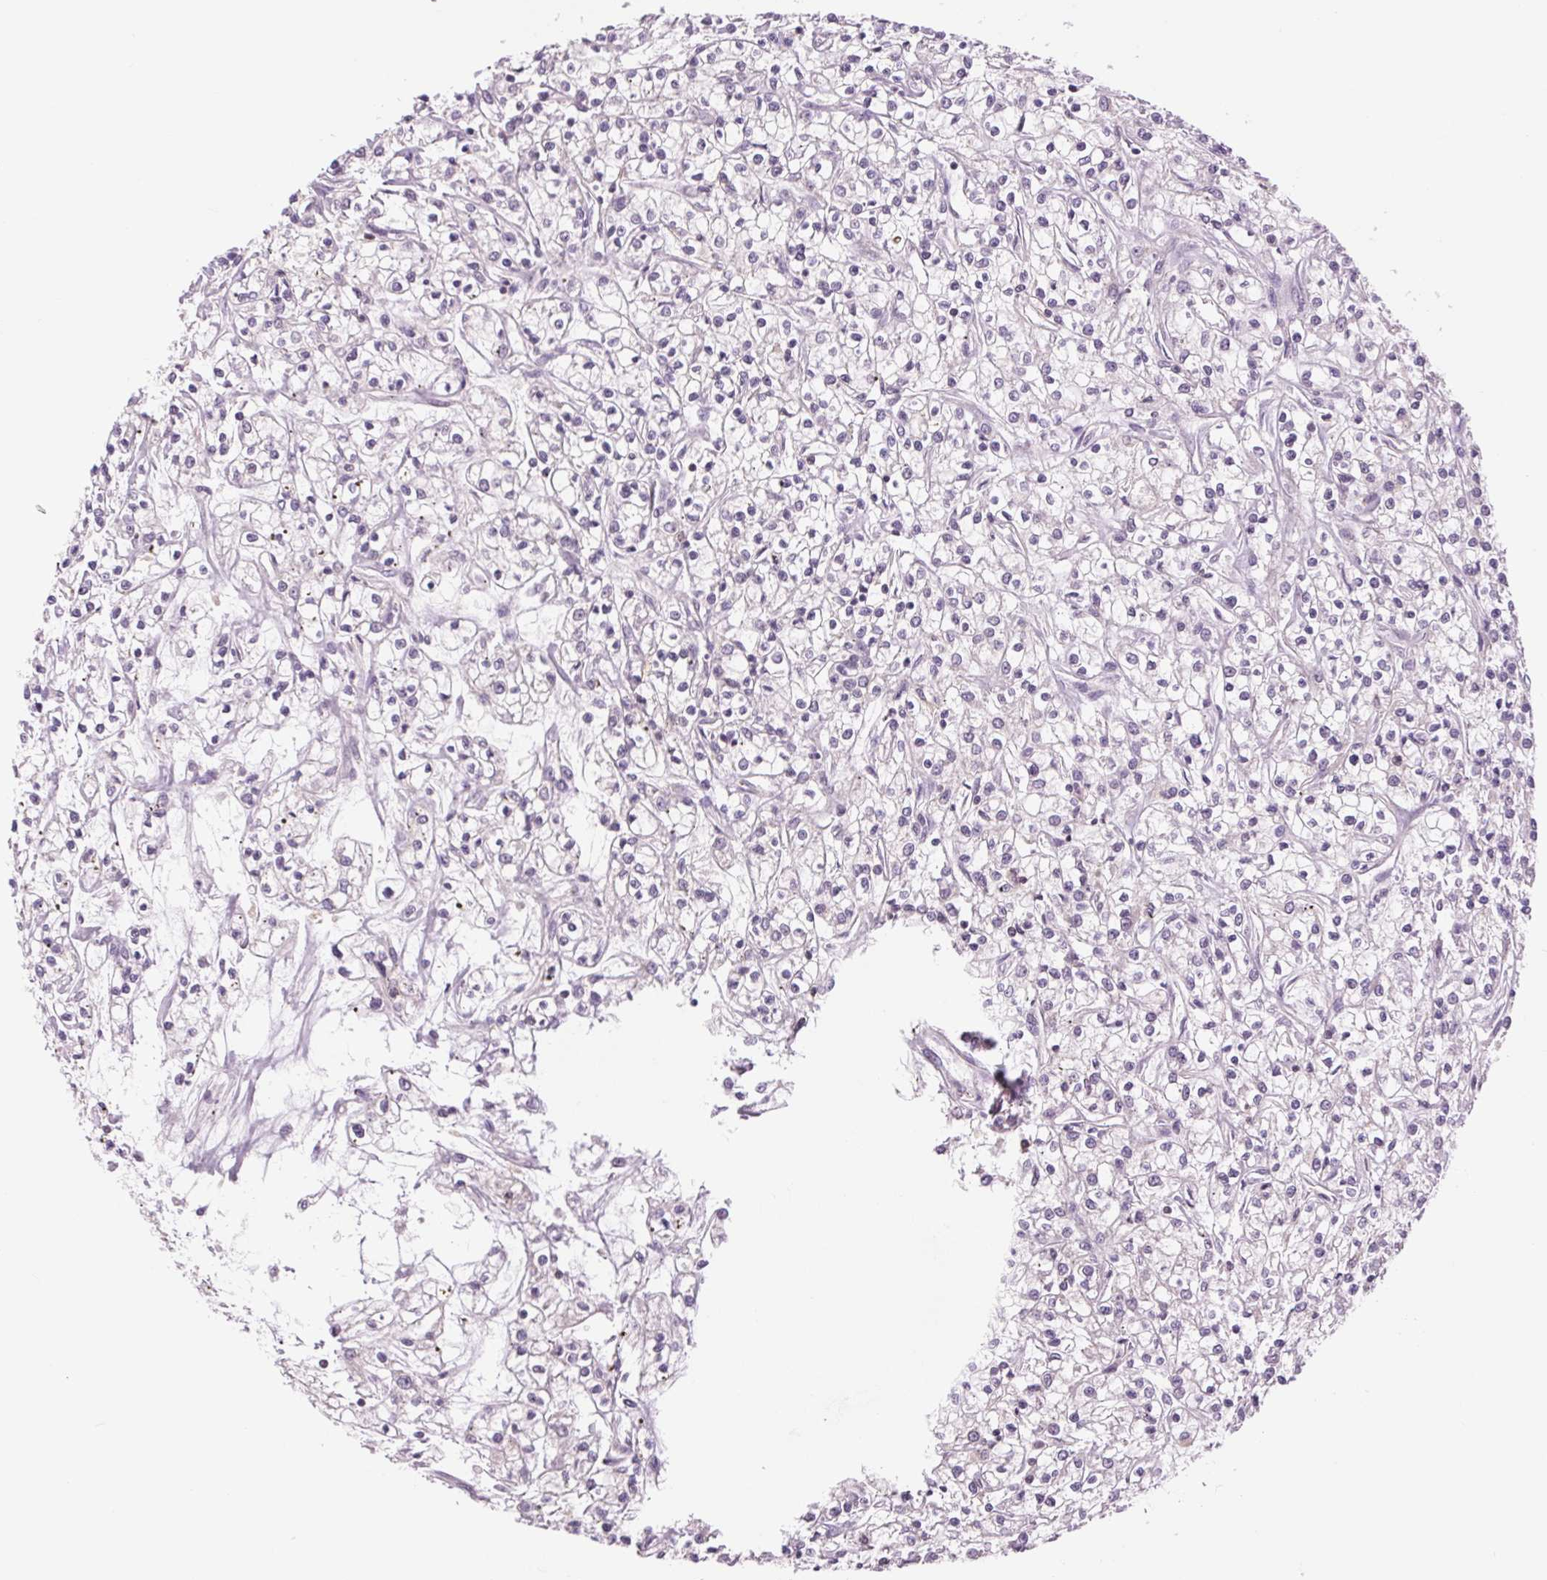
{"staining": {"intensity": "negative", "quantity": "none", "location": "none"}, "tissue": "renal cancer", "cell_type": "Tumor cells", "image_type": "cancer", "snomed": [{"axis": "morphology", "description": "Adenocarcinoma, NOS"}, {"axis": "topography", "description": "Kidney"}], "caption": "DAB immunohistochemical staining of human adenocarcinoma (renal) reveals no significant expression in tumor cells.", "gene": "SH3RF2", "patient": {"sex": "female", "age": 59}}